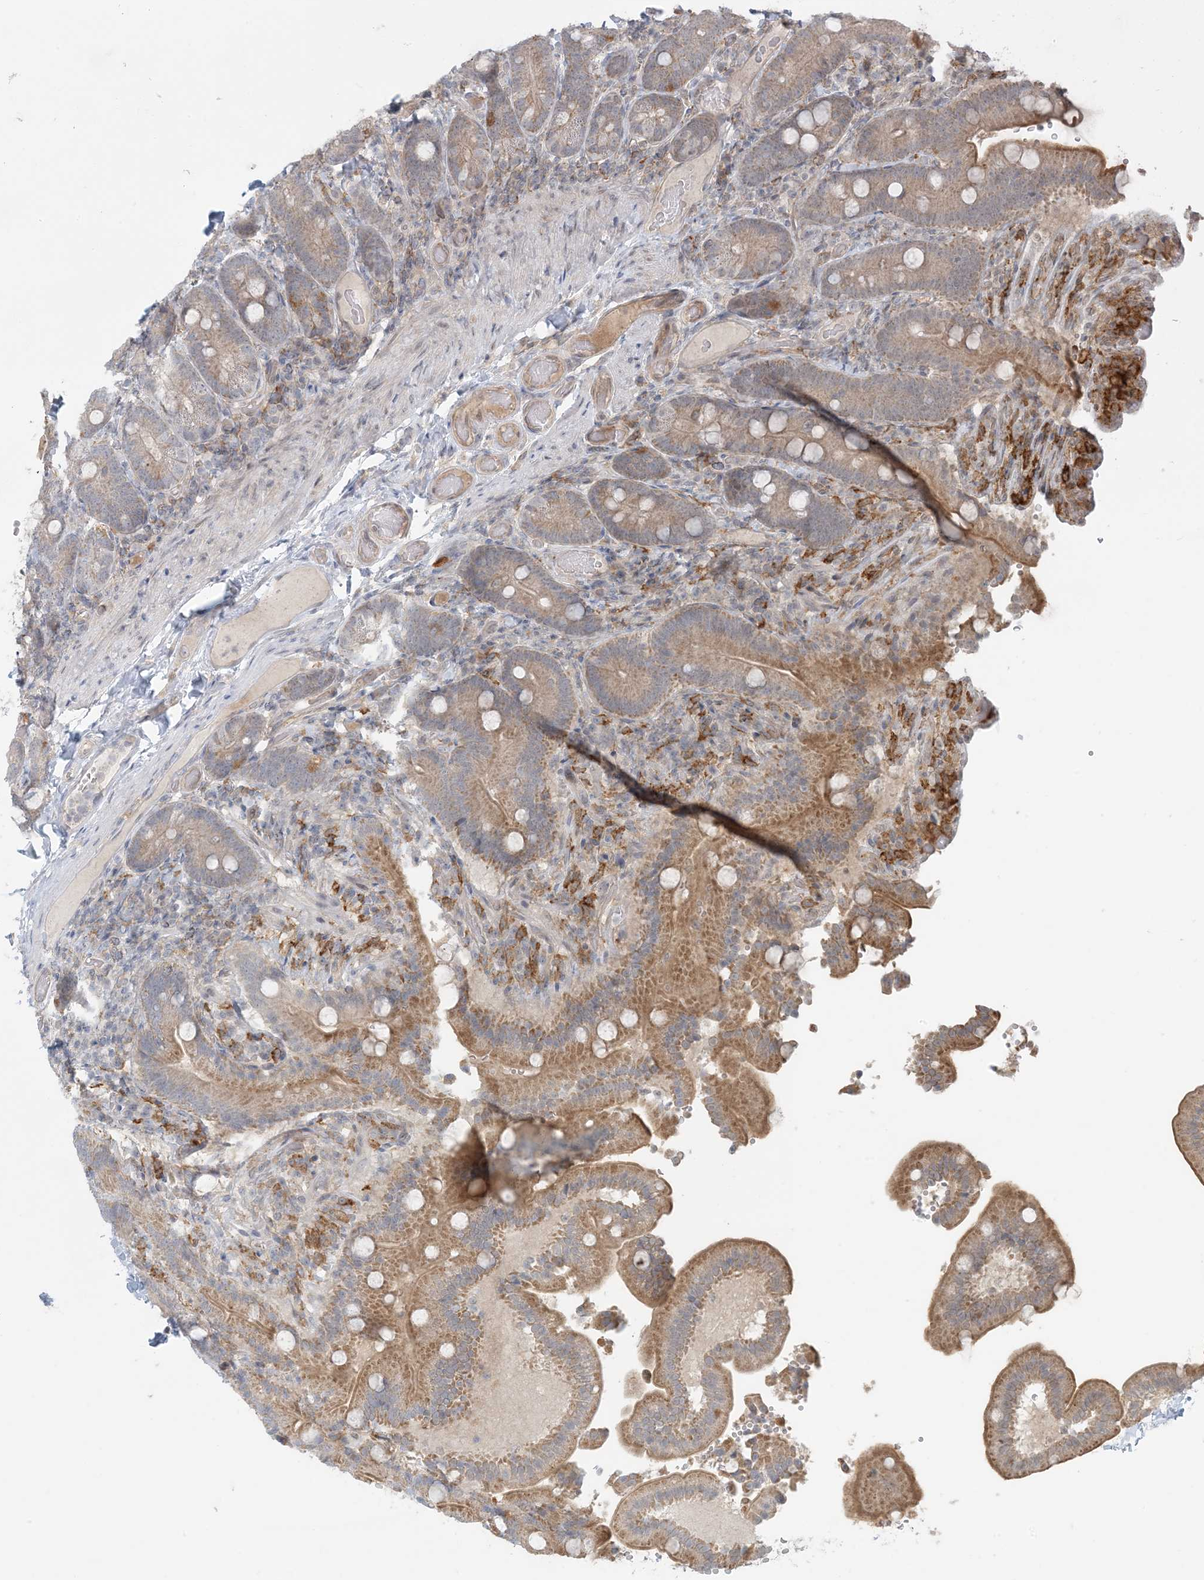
{"staining": {"intensity": "moderate", "quantity": "25%-75%", "location": "cytoplasmic/membranous"}, "tissue": "duodenum", "cell_type": "Glandular cells", "image_type": "normal", "snomed": [{"axis": "morphology", "description": "Normal tissue, NOS"}, {"axis": "topography", "description": "Duodenum"}], "caption": "Immunohistochemical staining of unremarkable human duodenum exhibits medium levels of moderate cytoplasmic/membranous positivity in about 25%-75% of glandular cells.", "gene": "OBI1", "patient": {"sex": "female", "age": 62}}